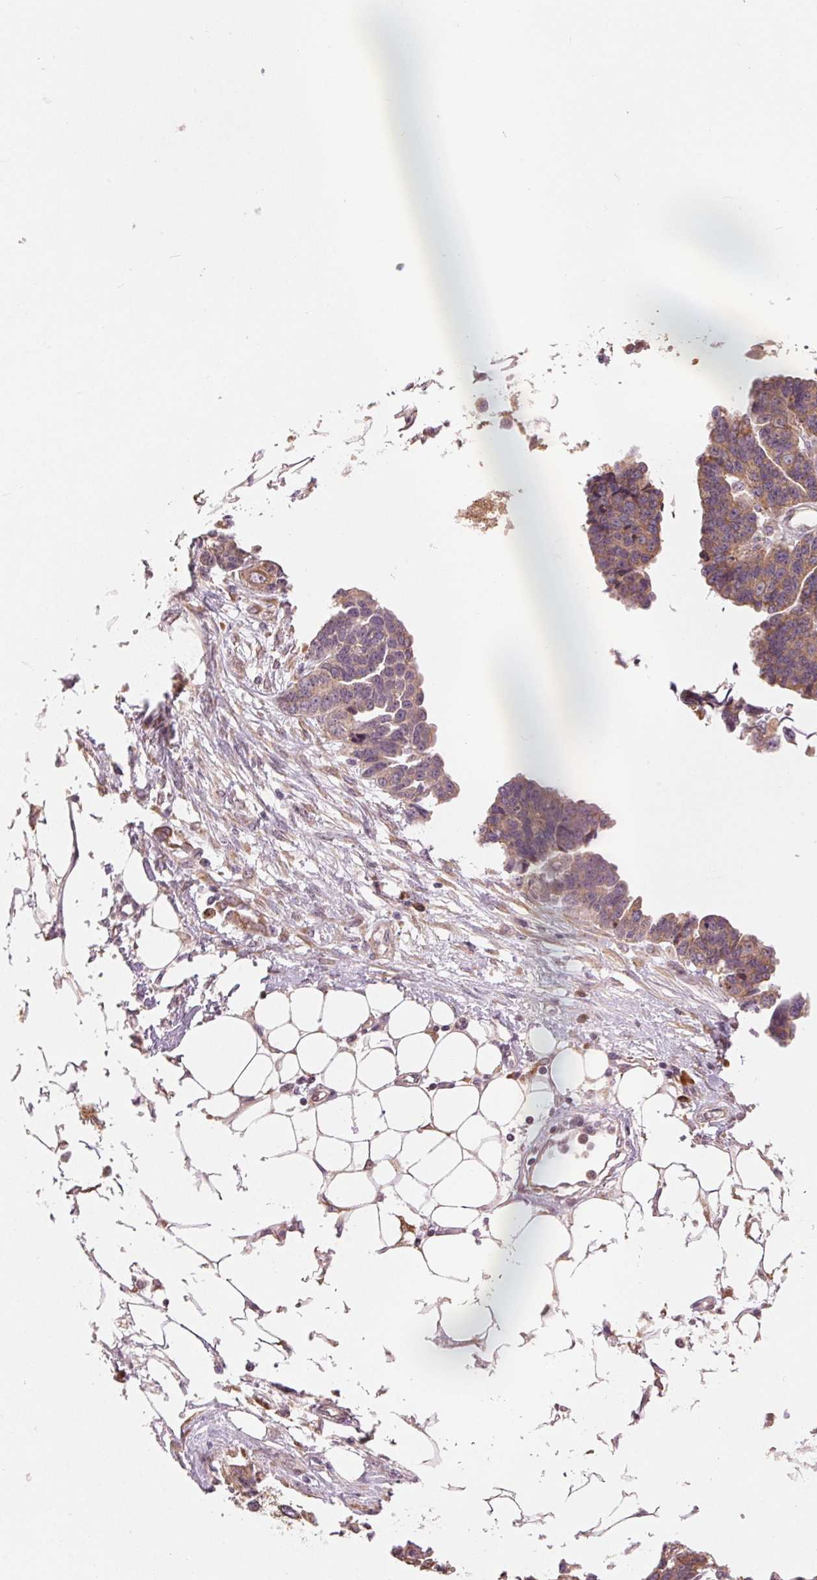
{"staining": {"intensity": "weak", "quantity": ">75%", "location": "cytoplasmic/membranous"}, "tissue": "ovarian cancer", "cell_type": "Tumor cells", "image_type": "cancer", "snomed": [{"axis": "morphology", "description": "Cystadenocarcinoma, serous, NOS"}, {"axis": "topography", "description": "Ovary"}], "caption": "Weak cytoplasmic/membranous staining is seen in about >75% of tumor cells in ovarian cancer. (DAB IHC, brown staining for protein, blue staining for nuclei).", "gene": "SLC20A1", "patient": {"sex": "female", "age": 76}}